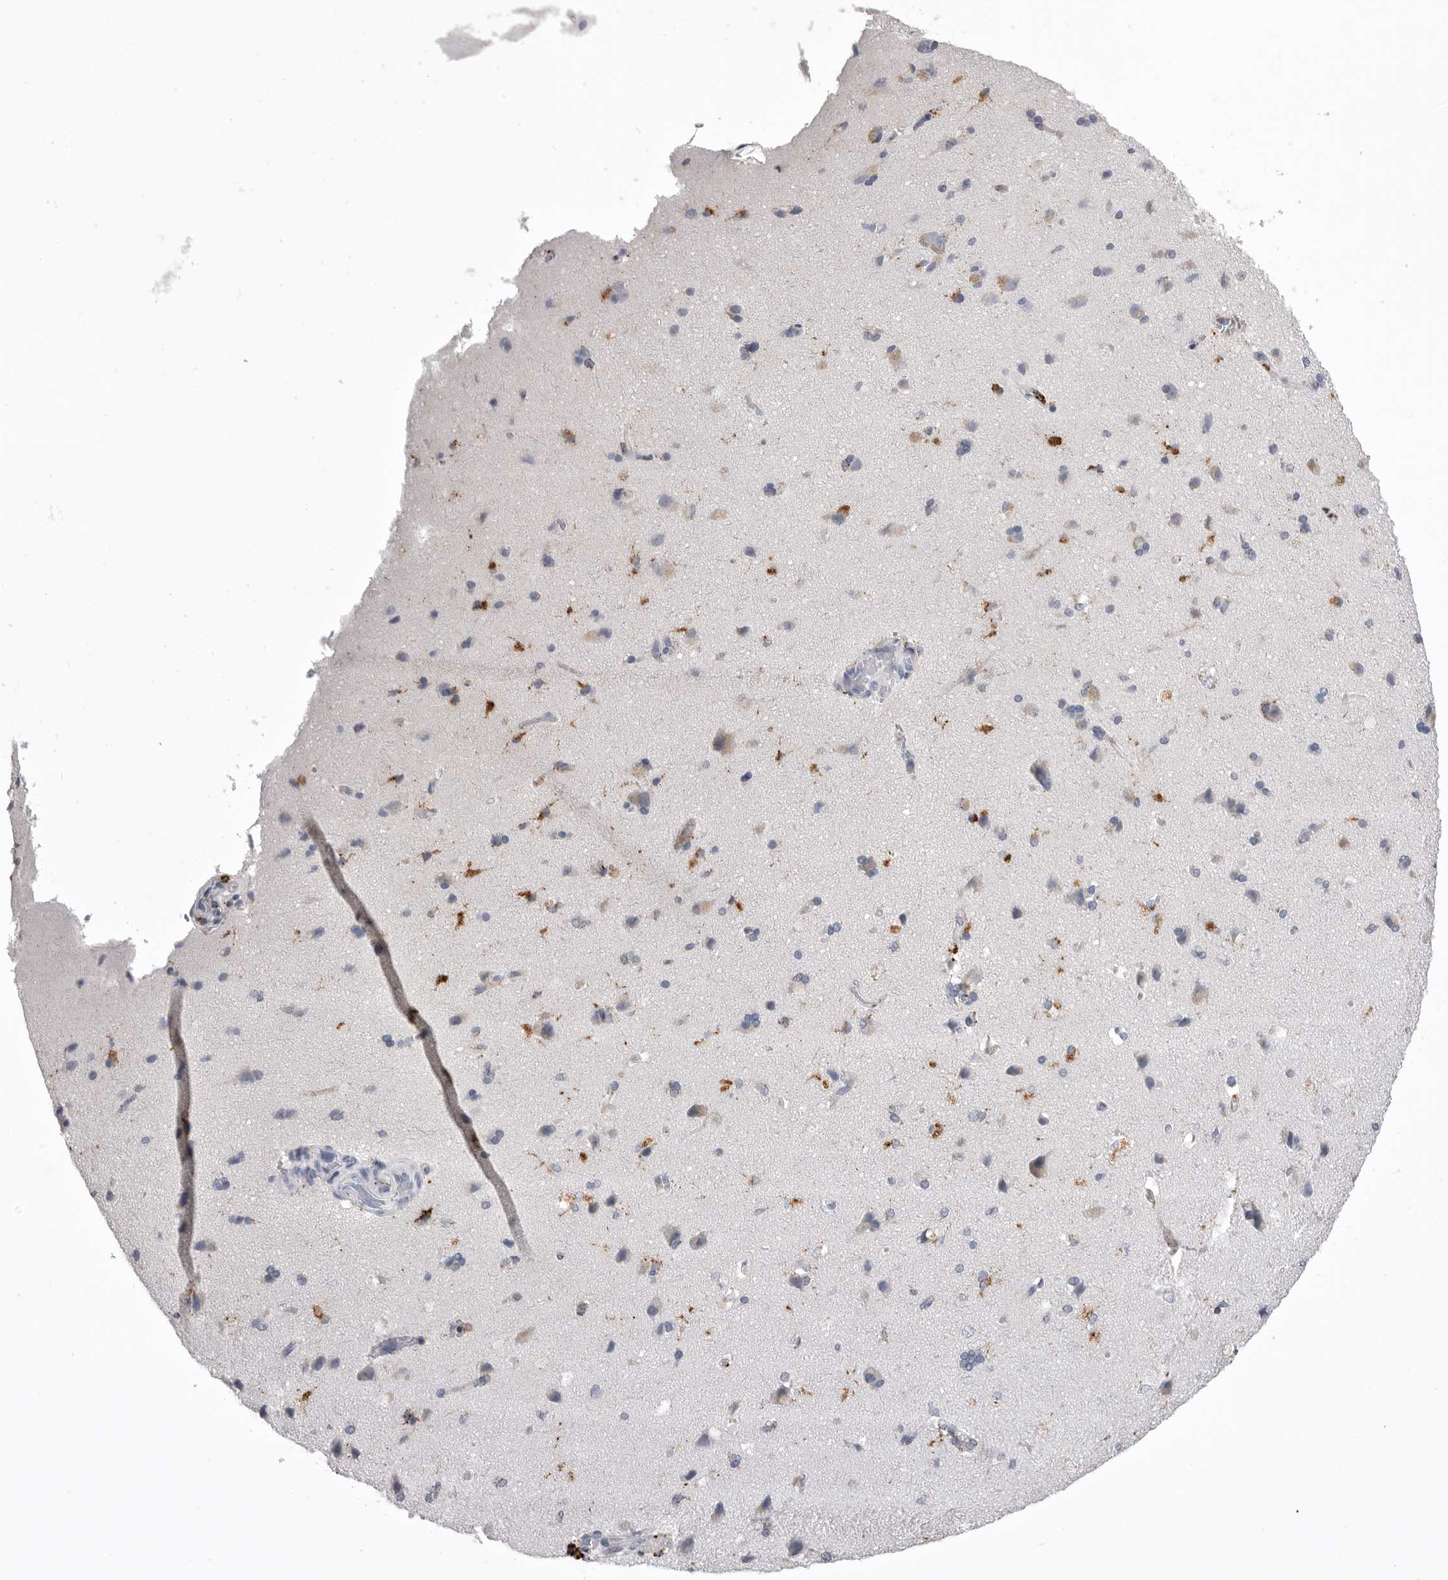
{"staining": {"intensity": "negative", "quantity": "none", "location": "none"}, "tissue": "cerebral cortex", "cell_type": "Endothelial cells", "image_type": "normal", "snomed": [{"axis": "morphology", "description": "Normal tissue, NOS"}, {"axis": "topography", "description": "Cerebral cortex"}], "caption": "The photomicrograph demonstrates no staining of endothelial cells in normal cerebral cortex. Nuclei are stained in blue.", "gene": "PSPN", "patient": {"sex": "male", "age": 62}}